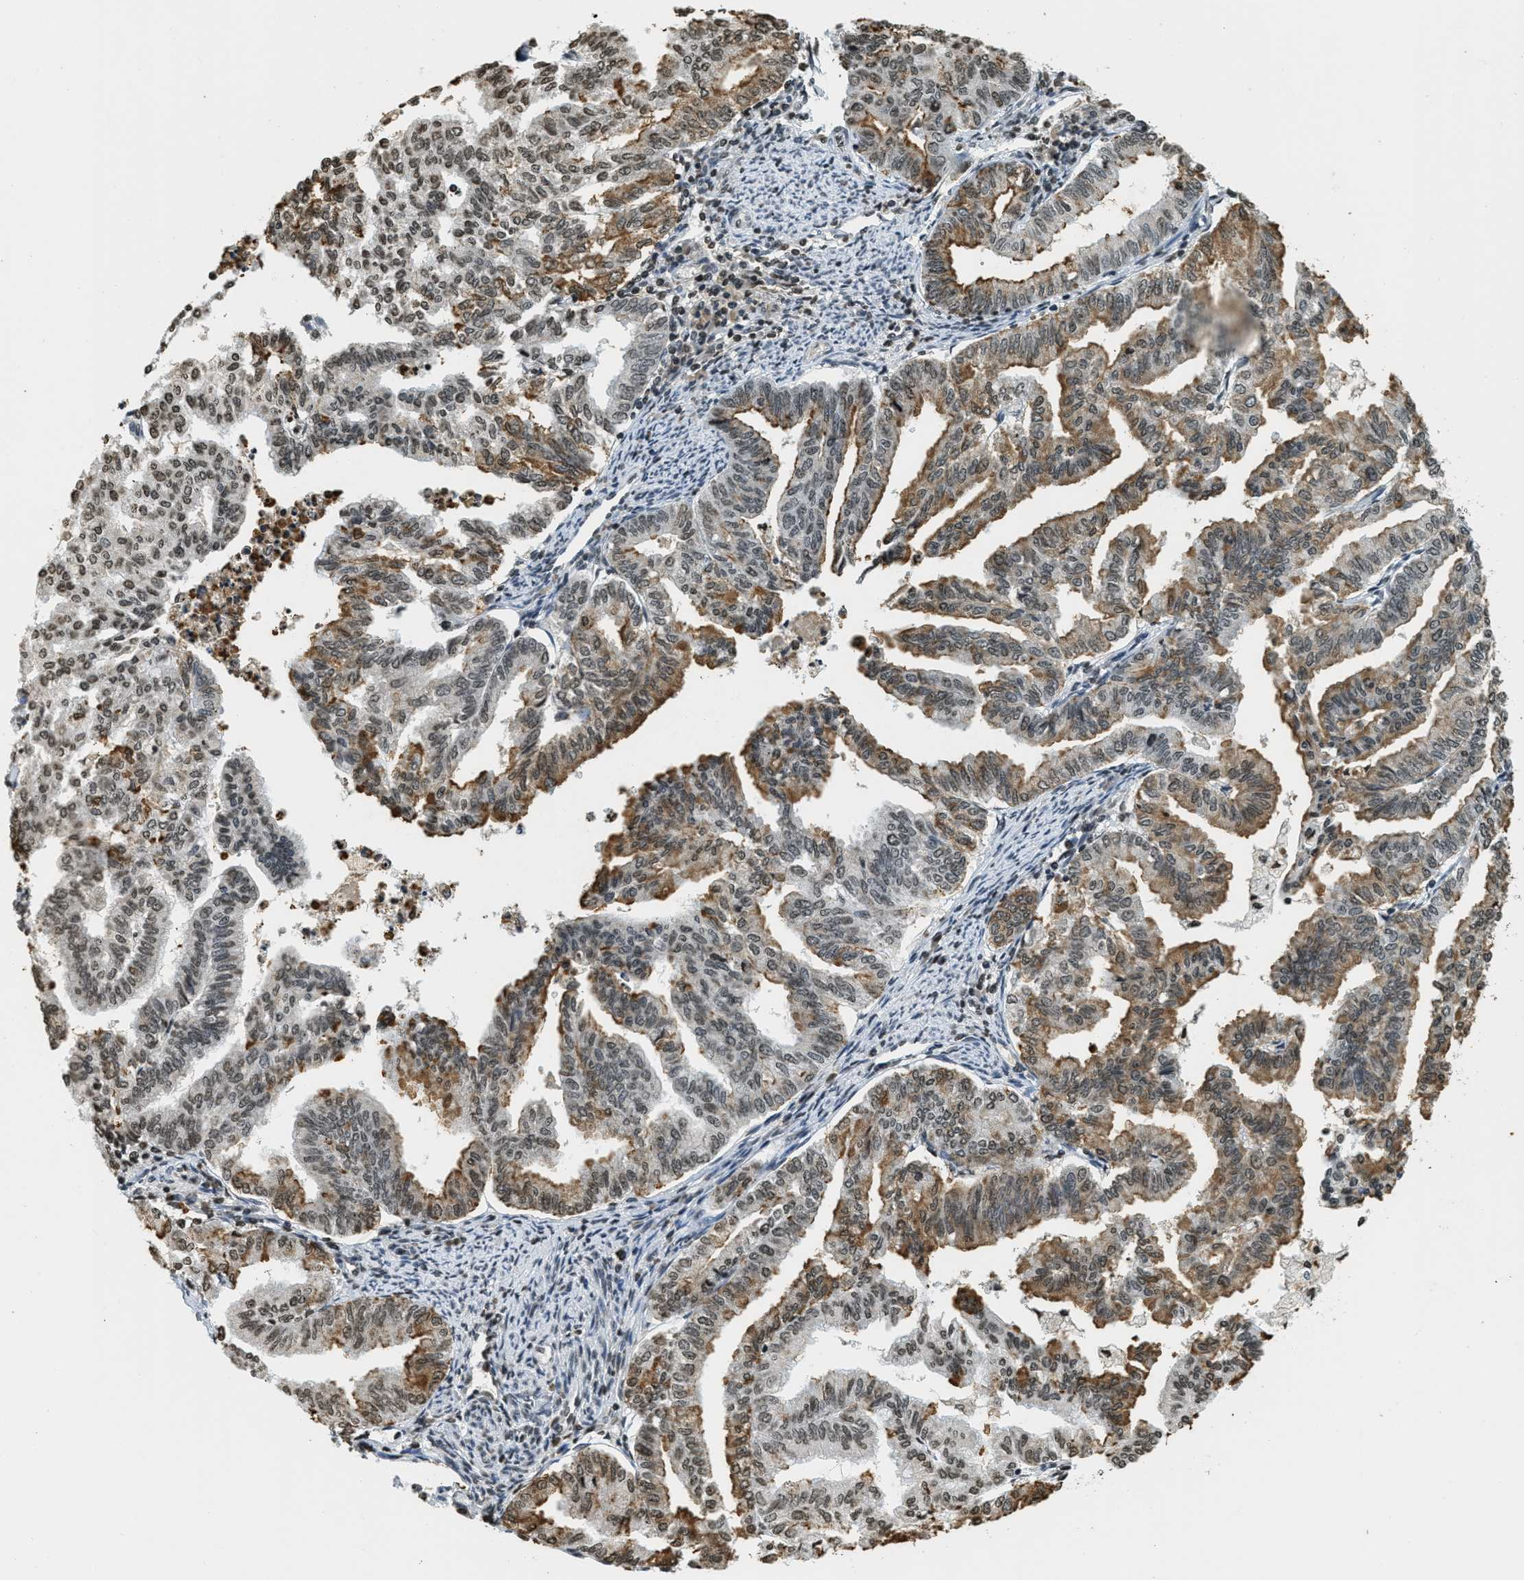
{"staining": {"intensity": "moderate", "quantity": ">75%", "location": "cytoplasmic/membranous,nuclear"}, "tissue": "endometrial cancer", "cell_type": "Tumor cells", "image_type": "cancer", "snomed": [{"axis": "morphology", "description": "Adenocarcinoma, NOS"}, {"axis": "topography", "description": "Endometrium"}], "caption": "Endometrial cancer was stained to show a protein in brown. There is medium levels of moderate cytoplasmic/membranous and nuclear positivity in about >75% of tumor cells.", "gene": "LDB2", "patient": {"sex": "female", "age": 79}}